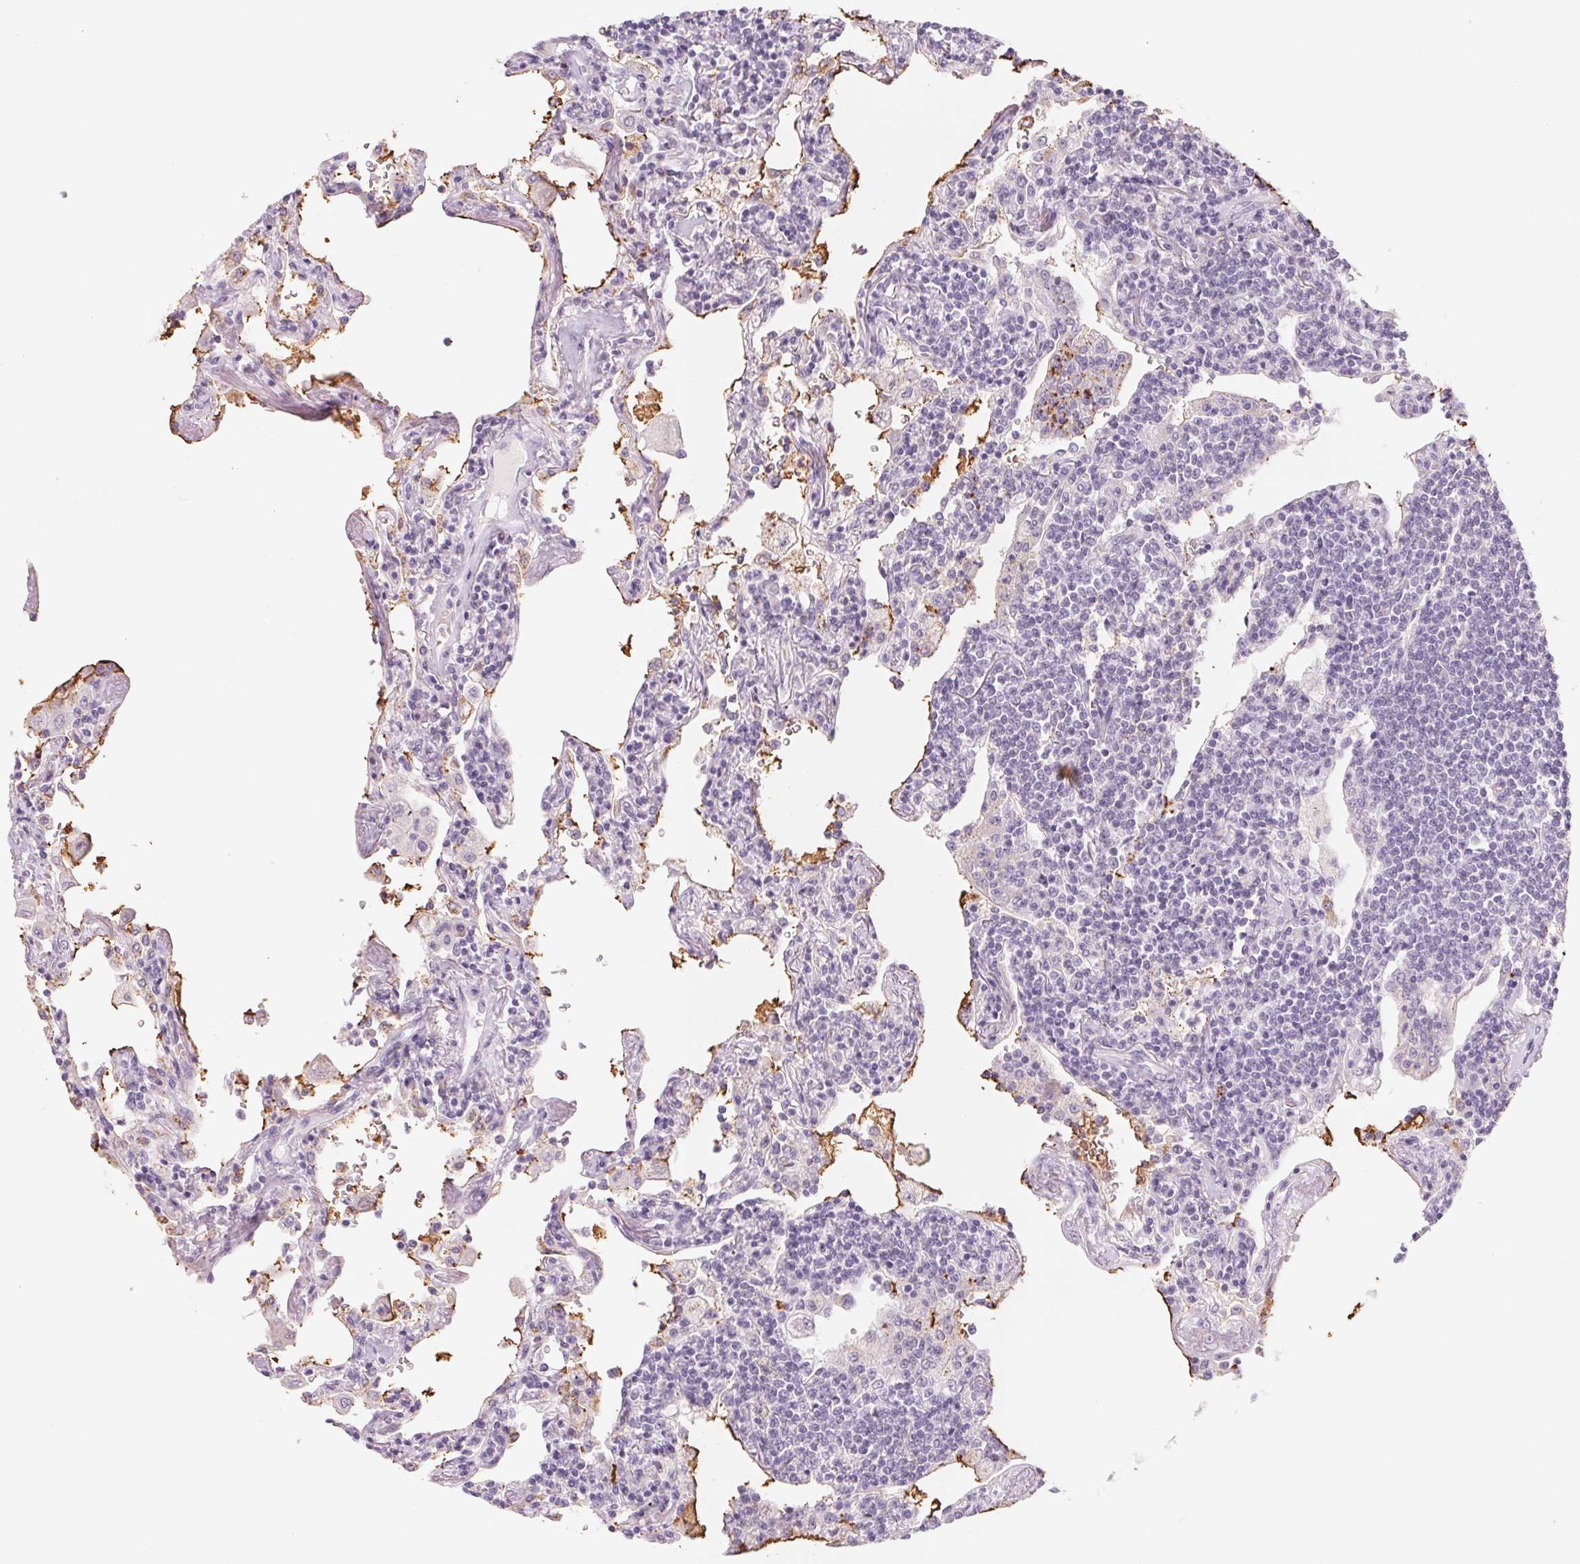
{"staining": {"intensity": "negative", "quantity": "none", "location": "none"}, "tissue": "lymphoma", "cell_type": "Tumor cells", "image_type": "cancer", "snomed": [{"axis": "morphology", "description": "Malignant lymphoma, non-Hodgkin's type, Low grade"}, {"axis": "topography", "description": "Lung"}], "caption": "A high-resolution micrograph shows immunohistochemistry (IHC) staining of malignant lymphoma, non-Hodgkin's type (low-grade), which shows no significant staining in tumor cells.", "gene": "POU1F1", "patient": {"sex": "female", "age": 71}}